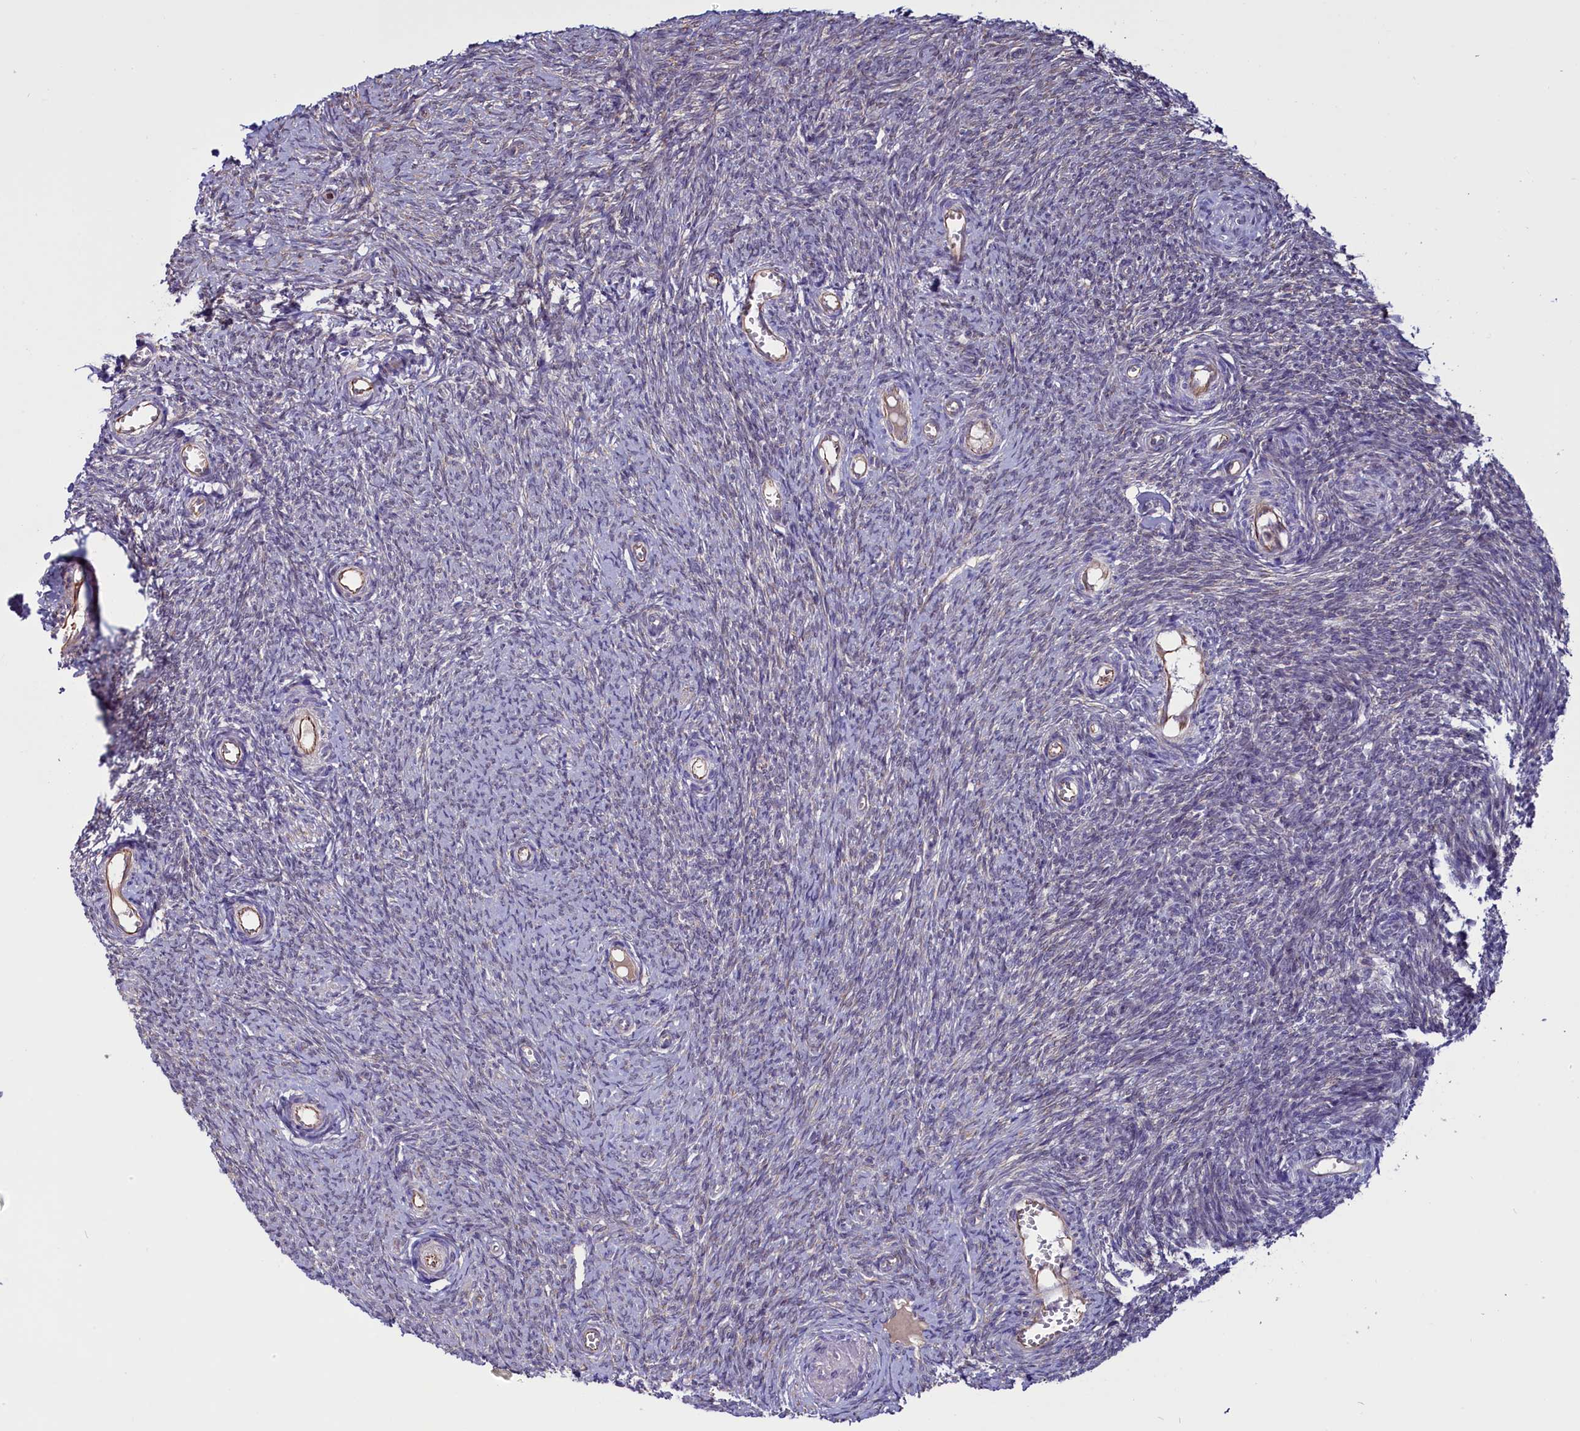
{"staining": {"intensity": "weak", "quantity": ">75%", "location": "cytoplasmic/membranous"}, "tissue": "ovary", "cell_type": "Follicle cells", "image_type": "normal", "snomed": [{"axis": "morphology", "description": "Normal tissue, NOS"}, {"axis": "topography", "description": "Ovary"}], "caption": "Follicle cells exhibit low levels of weak cytoplasmic/membranous positivity in about >75% of cells in benign ovary.", "gene": "PDILT", "patient": {"sex": "female", "age": 44}}